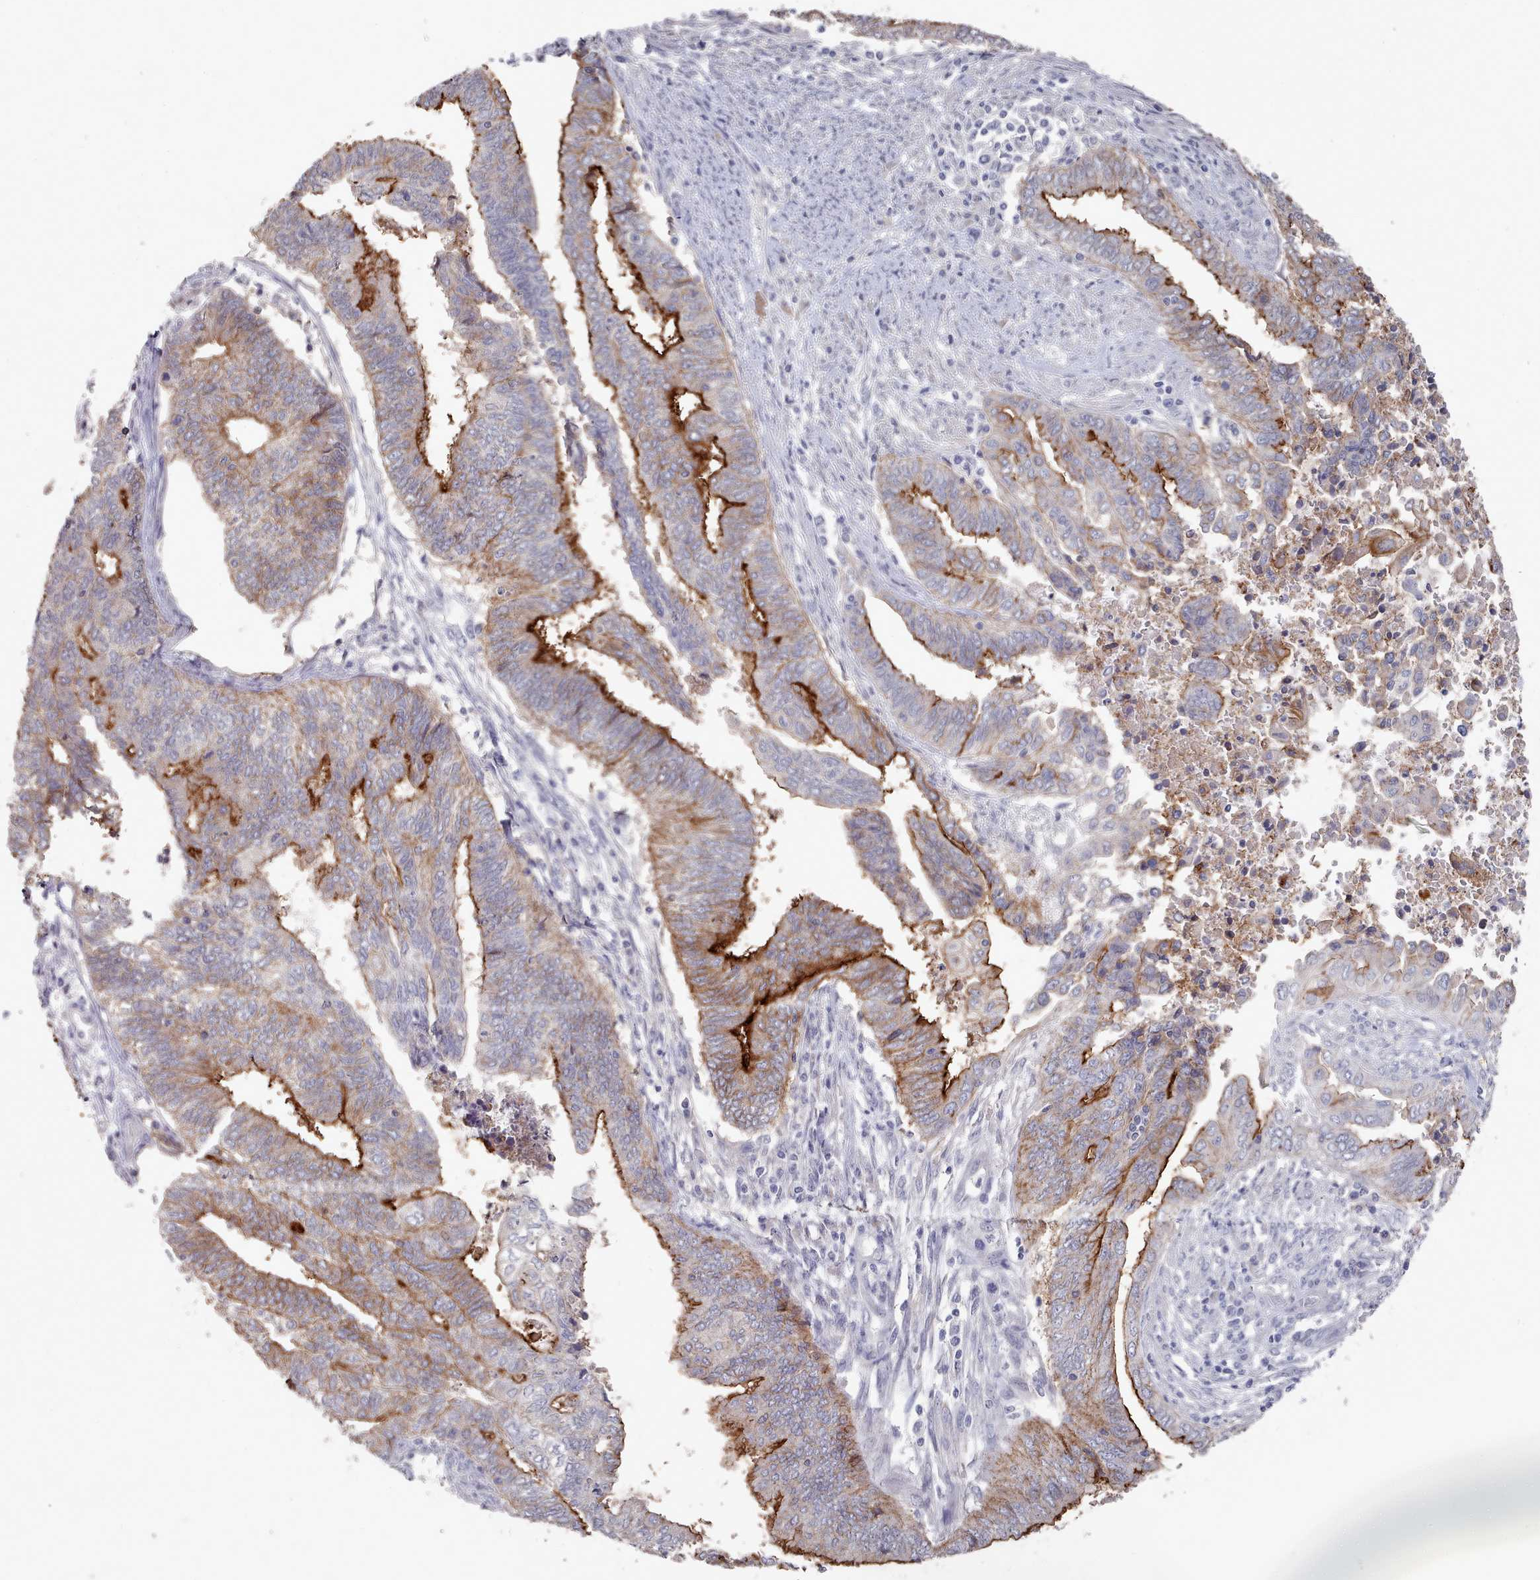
{"staining": {"intensity": "strong", "quantity": "25%-75%", "location": "cytoplasmic/membranous"}, "tissue": "endometrial cancer", "cell_type": "Tumor cells", "image_type": "cancer", "snomed": [{"axis": "morphology", "description": "Adenocarcinoma, NOS"}, {"axis": "topography", "description": "Uterus"}, {"axis": "topography", "description": "Endometrium"}], "caption": "Human adenocarcinoma (endometrial) stained for a protein (brown) shows strong cytoplasmic/membranous positive positivity in about 25%-75% of tumor cells.", "gene": "PROM2", "patient": {"sex": "female", "age": 70}}